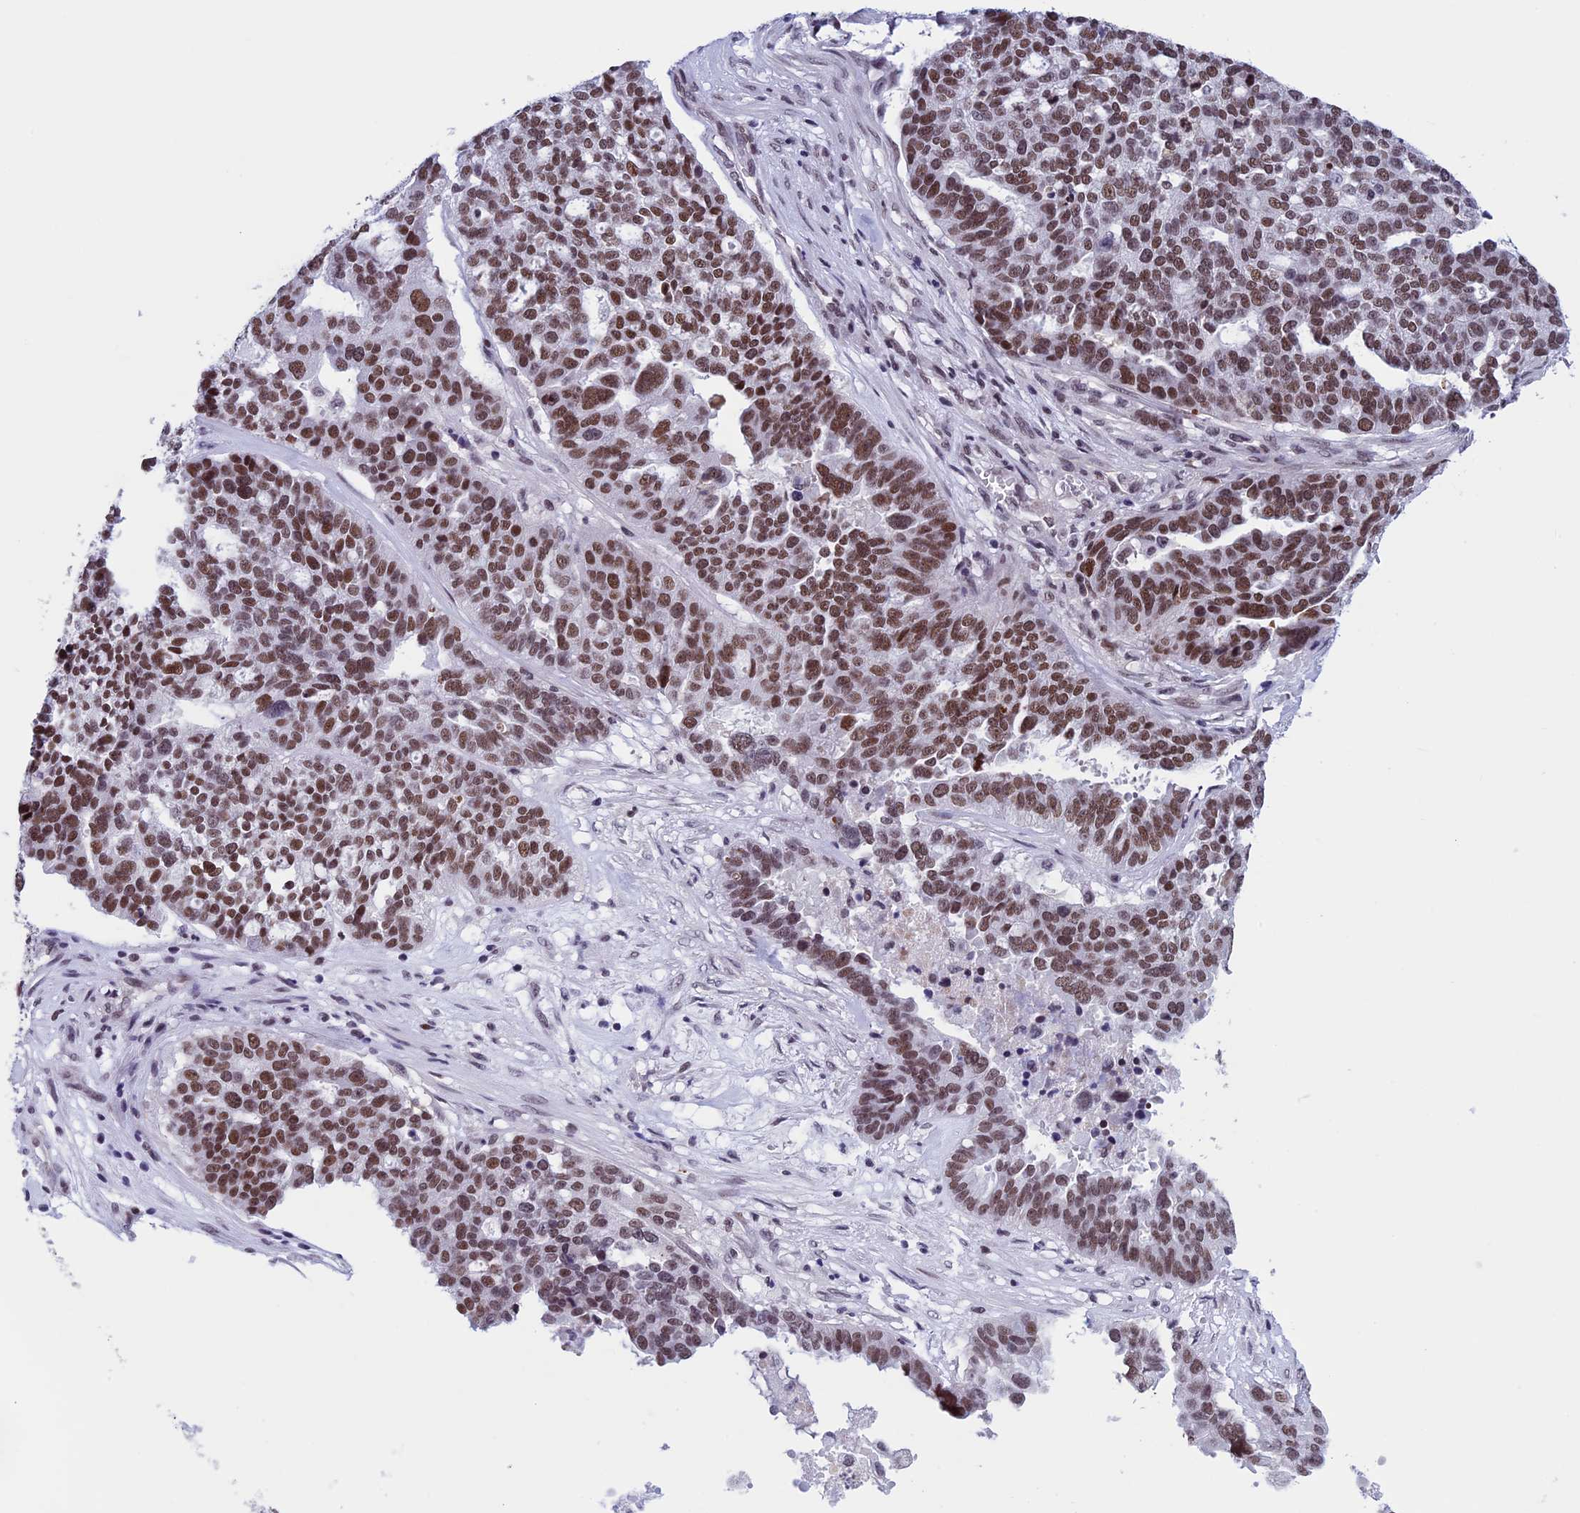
{"staining": {"intensity": "moderate", "quantity": ">75%", "location": "nuclear"}, "tissue": "ovarian cancer", "cell_type": "Tumor cells", "image_type": "cancer", "snomed": [{"axis": "morphology", "description": "Cystadenocarcinoma, serous, NOS"}, {"axis": "topography", "description": "Ovary"}], "caption": "Protein analysis of serous cystadenocarcinoma (ovarian) tissue demonstrates moderate nuclear expression in about >75% of tumor cells.", "gene": "NIPBL", "patient": {"sex": "female", "age": 59}}